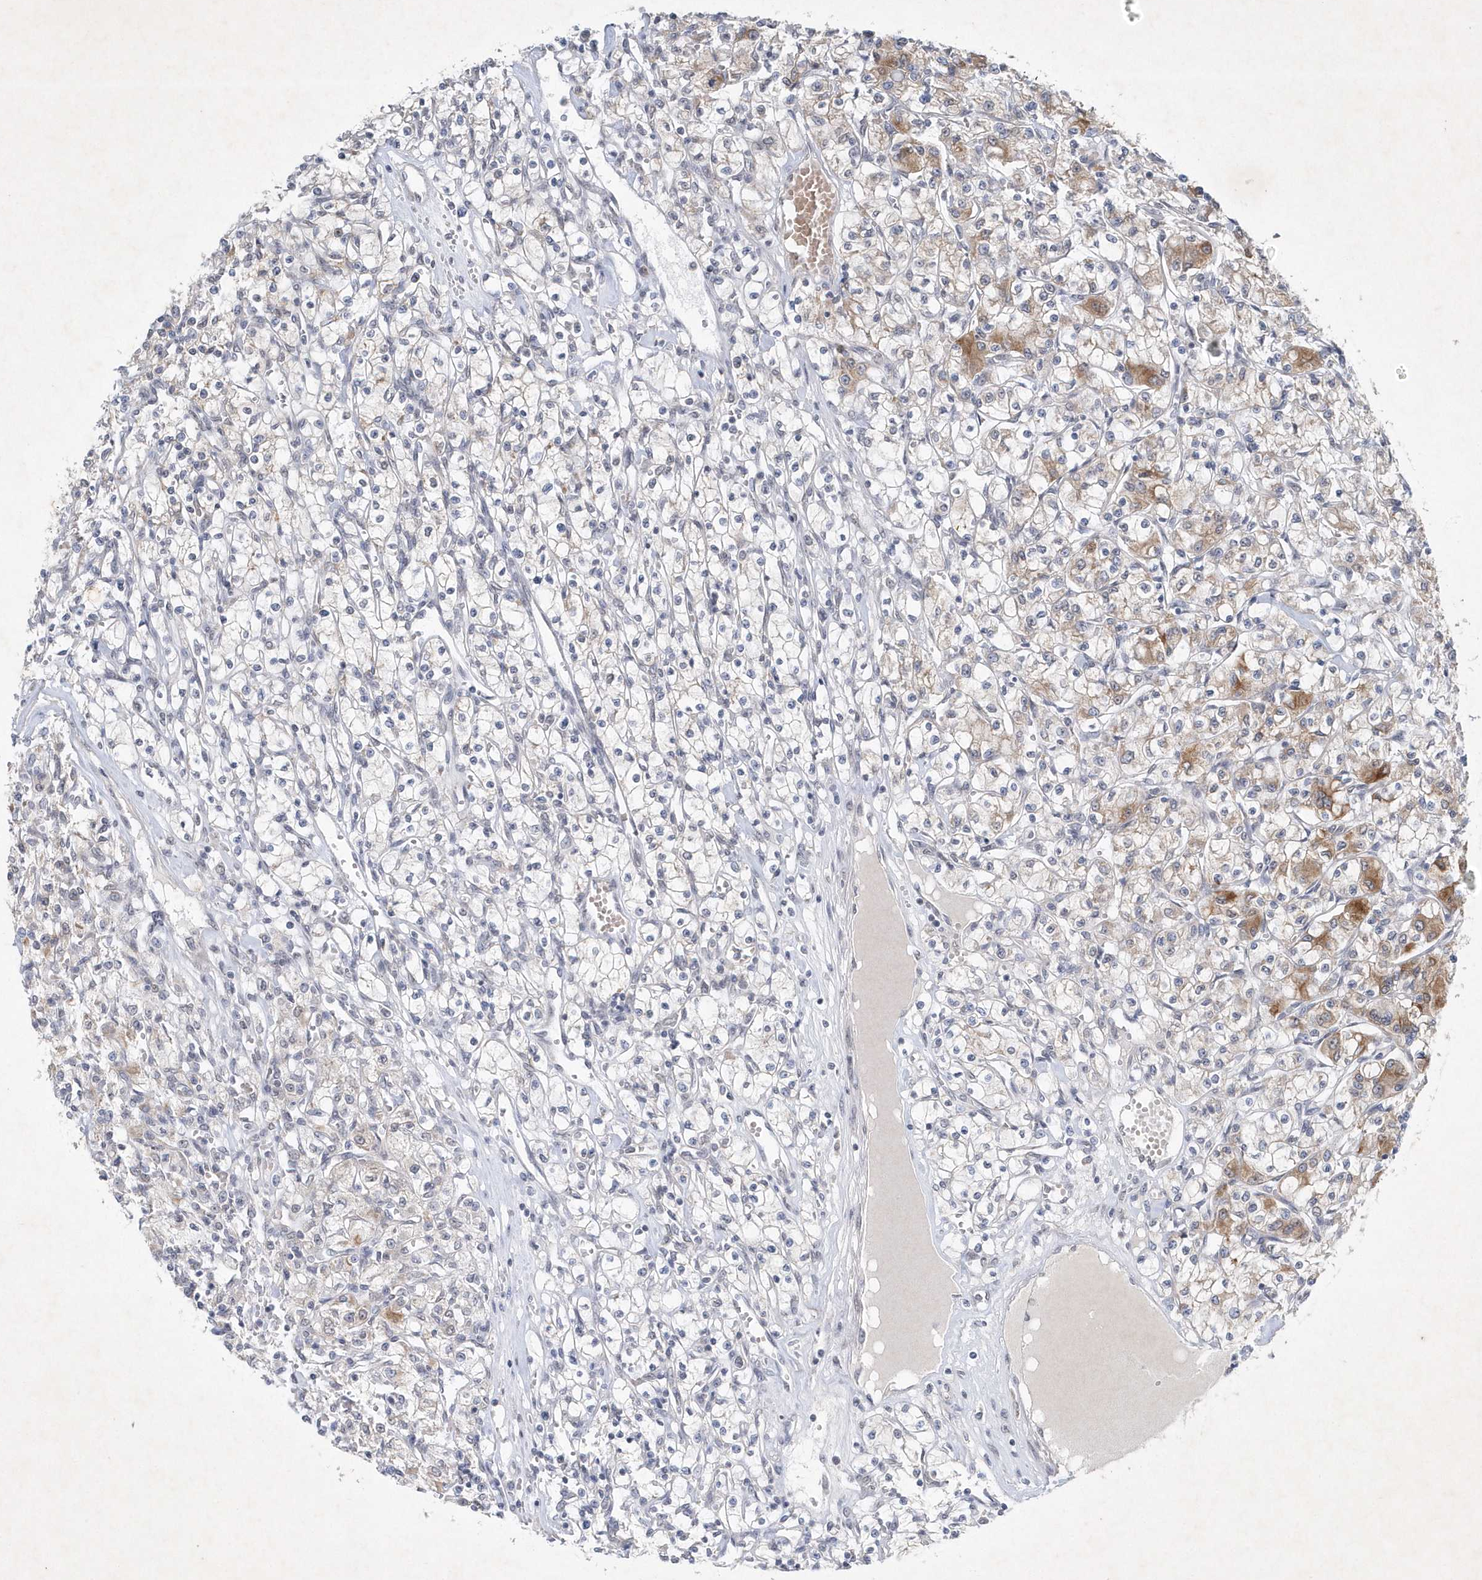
{"staining": {"intensity": "weak", "quantity": "<25%", "location": "cytoplasmic/membranous"}, "tissue": "renal cancer", "cell_type": "Tumor cells", "image_type": "cancer", "snomed": [{"axis": "morphology", "description": "Adenocarcinoma, NOS"}, {"axis": "topography", "description": "Kidney"}], "caption": "This is a photomicrograph of immunohistochemistry (IHC) staining of renal cancer, which shows no staining in tumor cells.", "gene": "ZBTB9", "patient": {"sex": "female", "age": 59}}